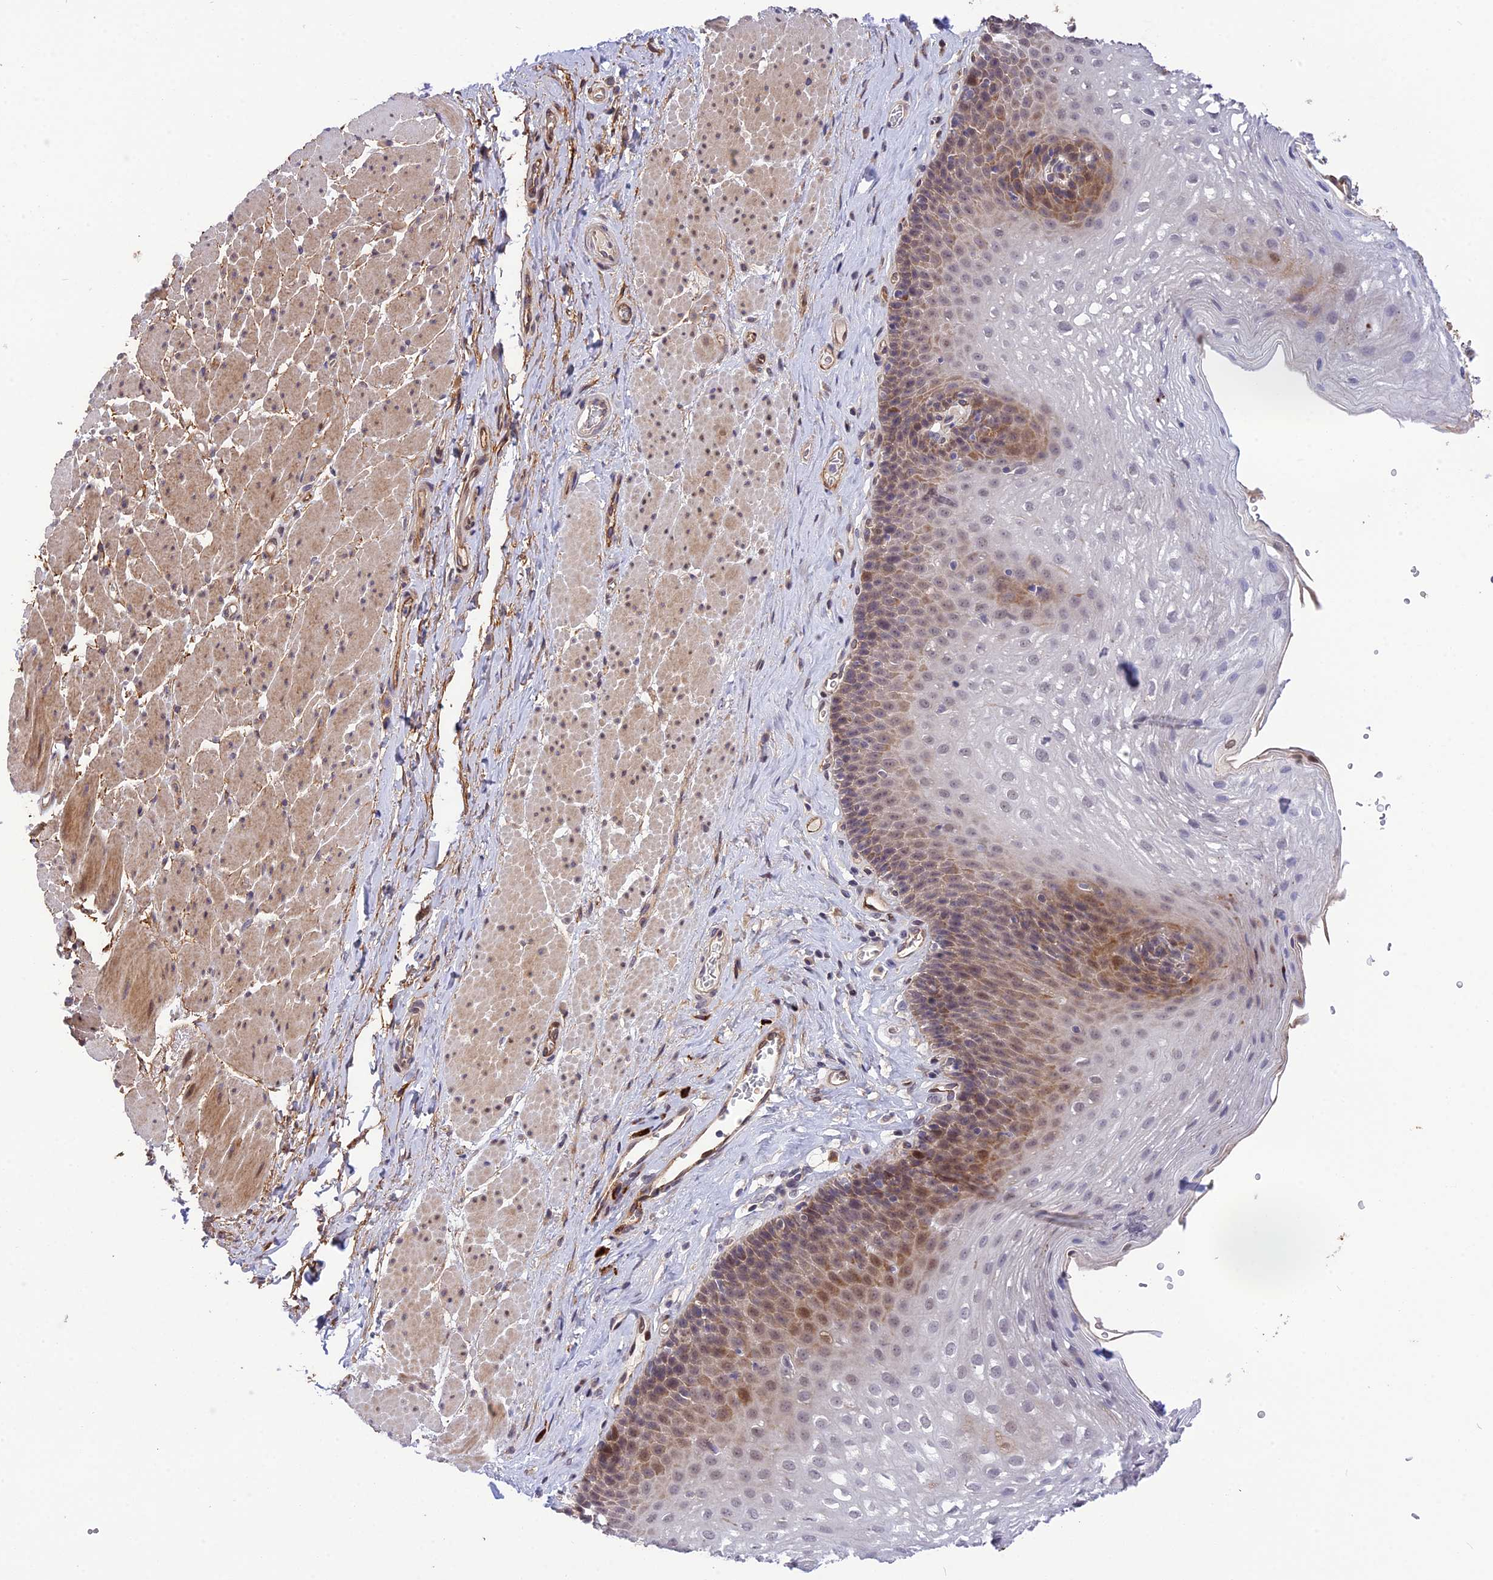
{"staining": {"intensity": "moderate", "quantity": "<25%", "location": "cytoplasmic/membranous,nuclear"}, "tissue": "esophagus", "cell_type": "Squamous epithelial cells", "image_type": "normal", "snomed": [{"axis": "morphology", "description": "Normal tissue, NOS"}, {"axis": "topography", "description": "Esophagus"}], "caption": "A brown stain labels moderate cytoplasmic/membranous,nuclear staining of a protein in squamous epithelial cells of benign human esophagus.", "gene": "MFSD2A", "patient": {"sex": "female", "age": 66}}